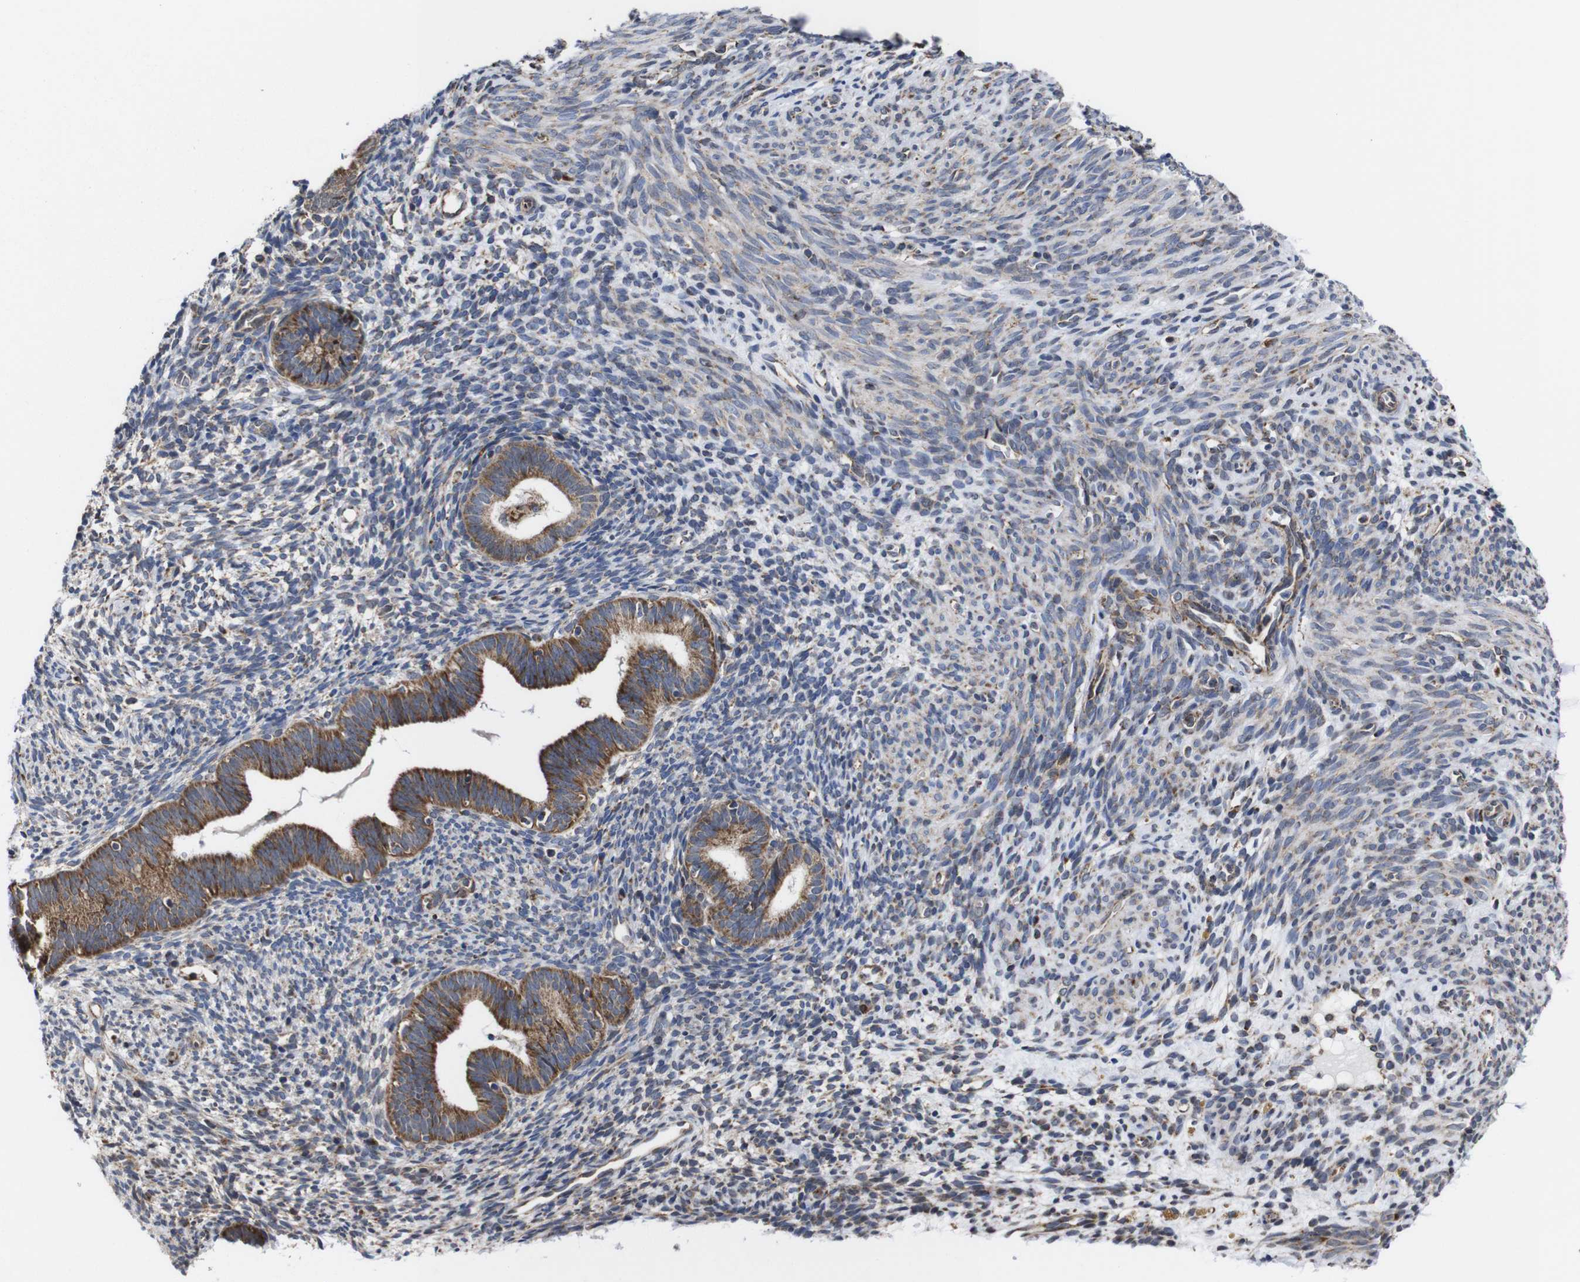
{"staining": {"intensity": "weak", "quantity": "25%-75%", "location": "cytoplasmic/membranous"}, "tissue": "endometrium", "cell_type": "Cells in endometrial stroma", "image_type": "normal", "snomed": [{"axis": "morphology", "description": "Normal tissue, NOS"}, {"axis": "morphology", "description": "Adenocarcinoma, NOS"}, {"axis": "topography", "description": "Endometrium"}, {"axis": "topography", "description": "Ovary"}], "caption": "The immunohistochemical stain shows weak cytoplasmic/membranous expression in cells in endometrial stroma of benign endometrium. The staining was performed using DAB (3,3'-diaminobenzidine) to visualize the protein expression in brown, while the nuclei were stained in blue with hematoxylin (Magnification: 20x).", "gene": "C17orf80", "patient": {"sex": "female", "age": 68}}